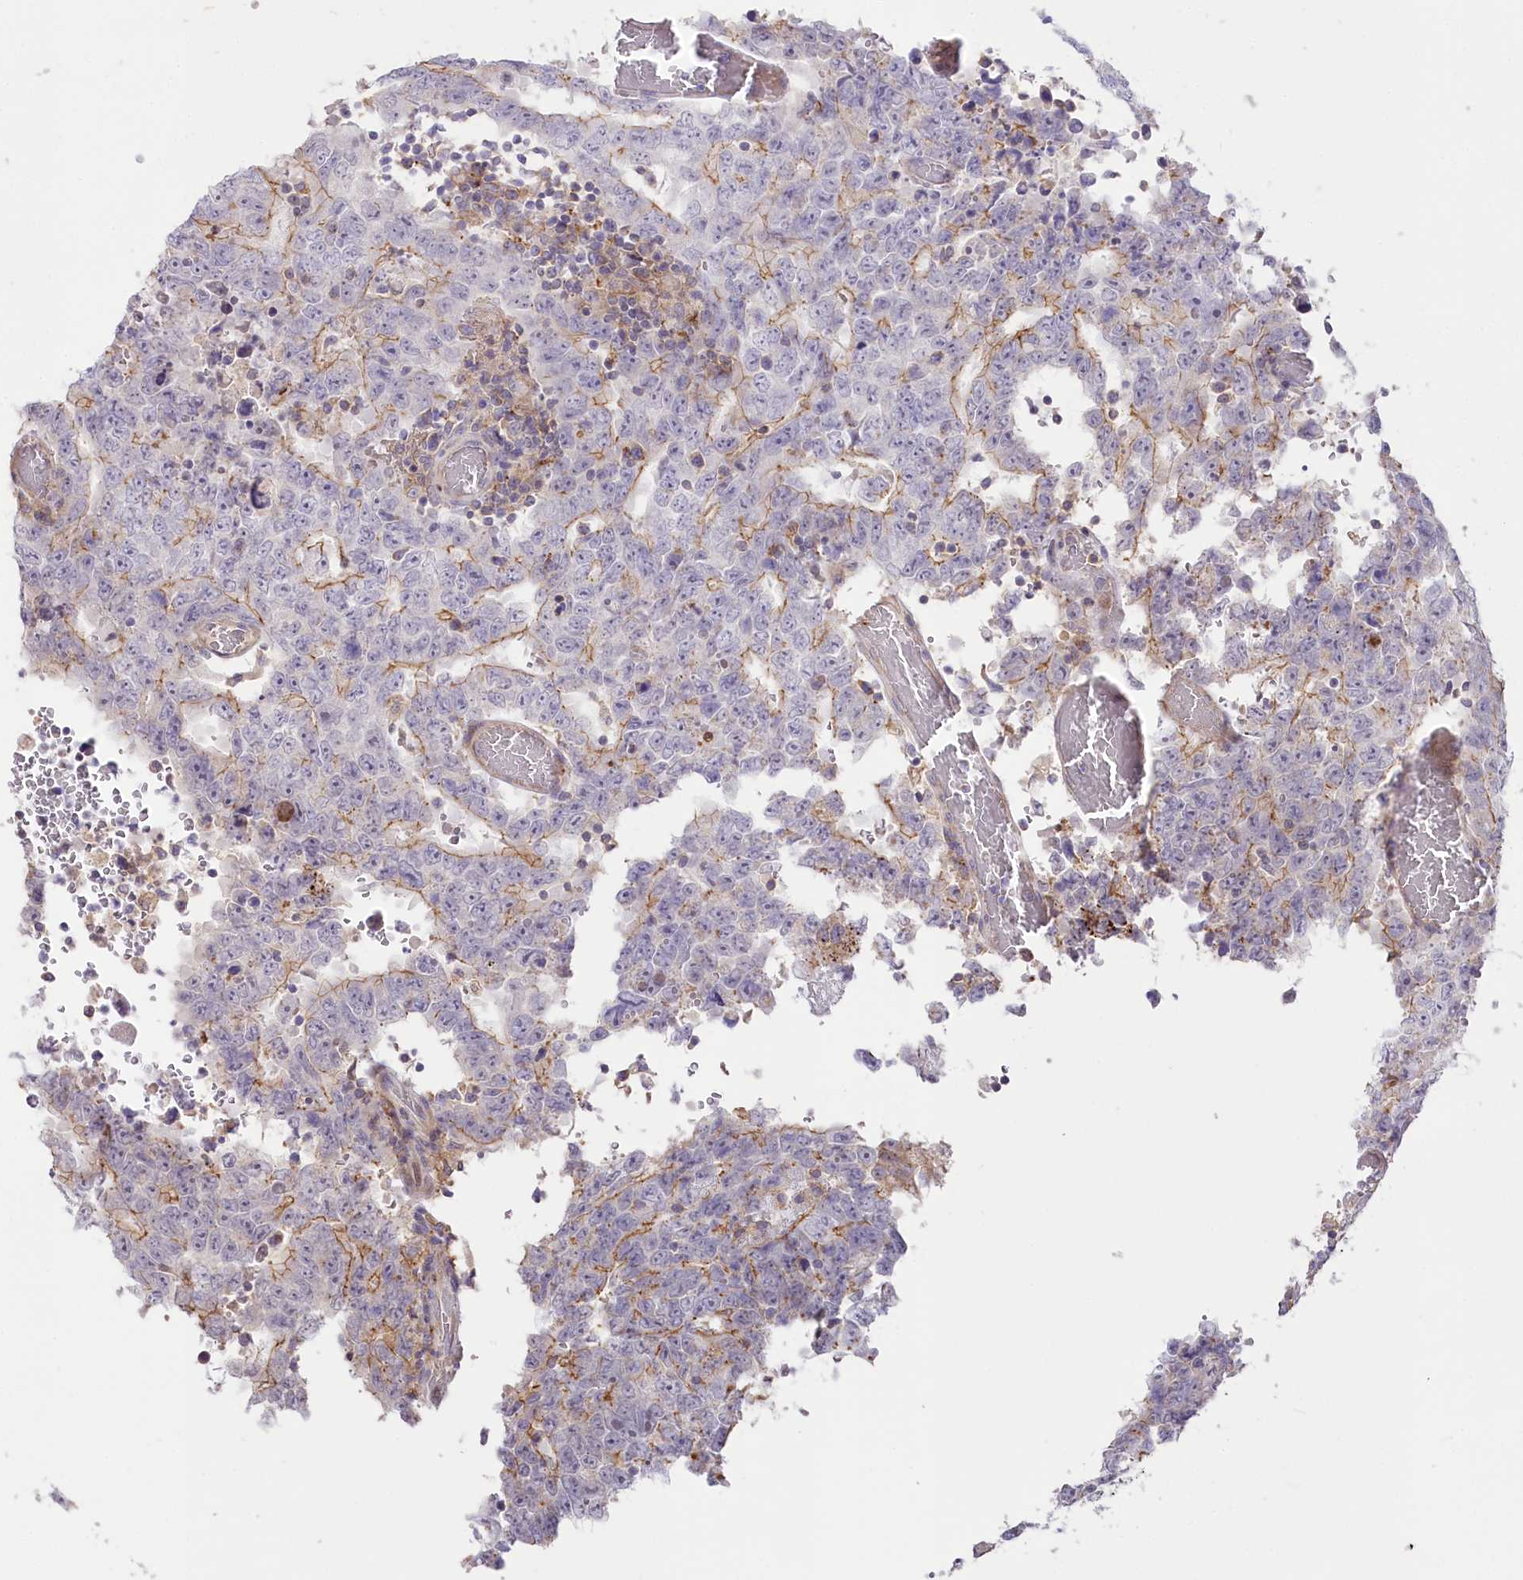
{"staining": {"intensity": "moderate", "quantity": "<25%", "location": "cytoplasmic/membranous"}, "tissue": "testis cancer", "cell_type": "Tumor cells", "image_type": "cancer", "snomed": [{"axis": "morphology", "description": "Carcinoma, Embryonal, NOS"}, {"axis": "topography", "description": "Testis"}], "caption": "Human embryonal carcinoma (testis) stained for a protein (brown) exhibits moderate cytoplasmic/membranous positive expression in approximately <25% of tumor cells.", "gene": "SLC6A11", "patient": {"sex": "male", "age": 26}}